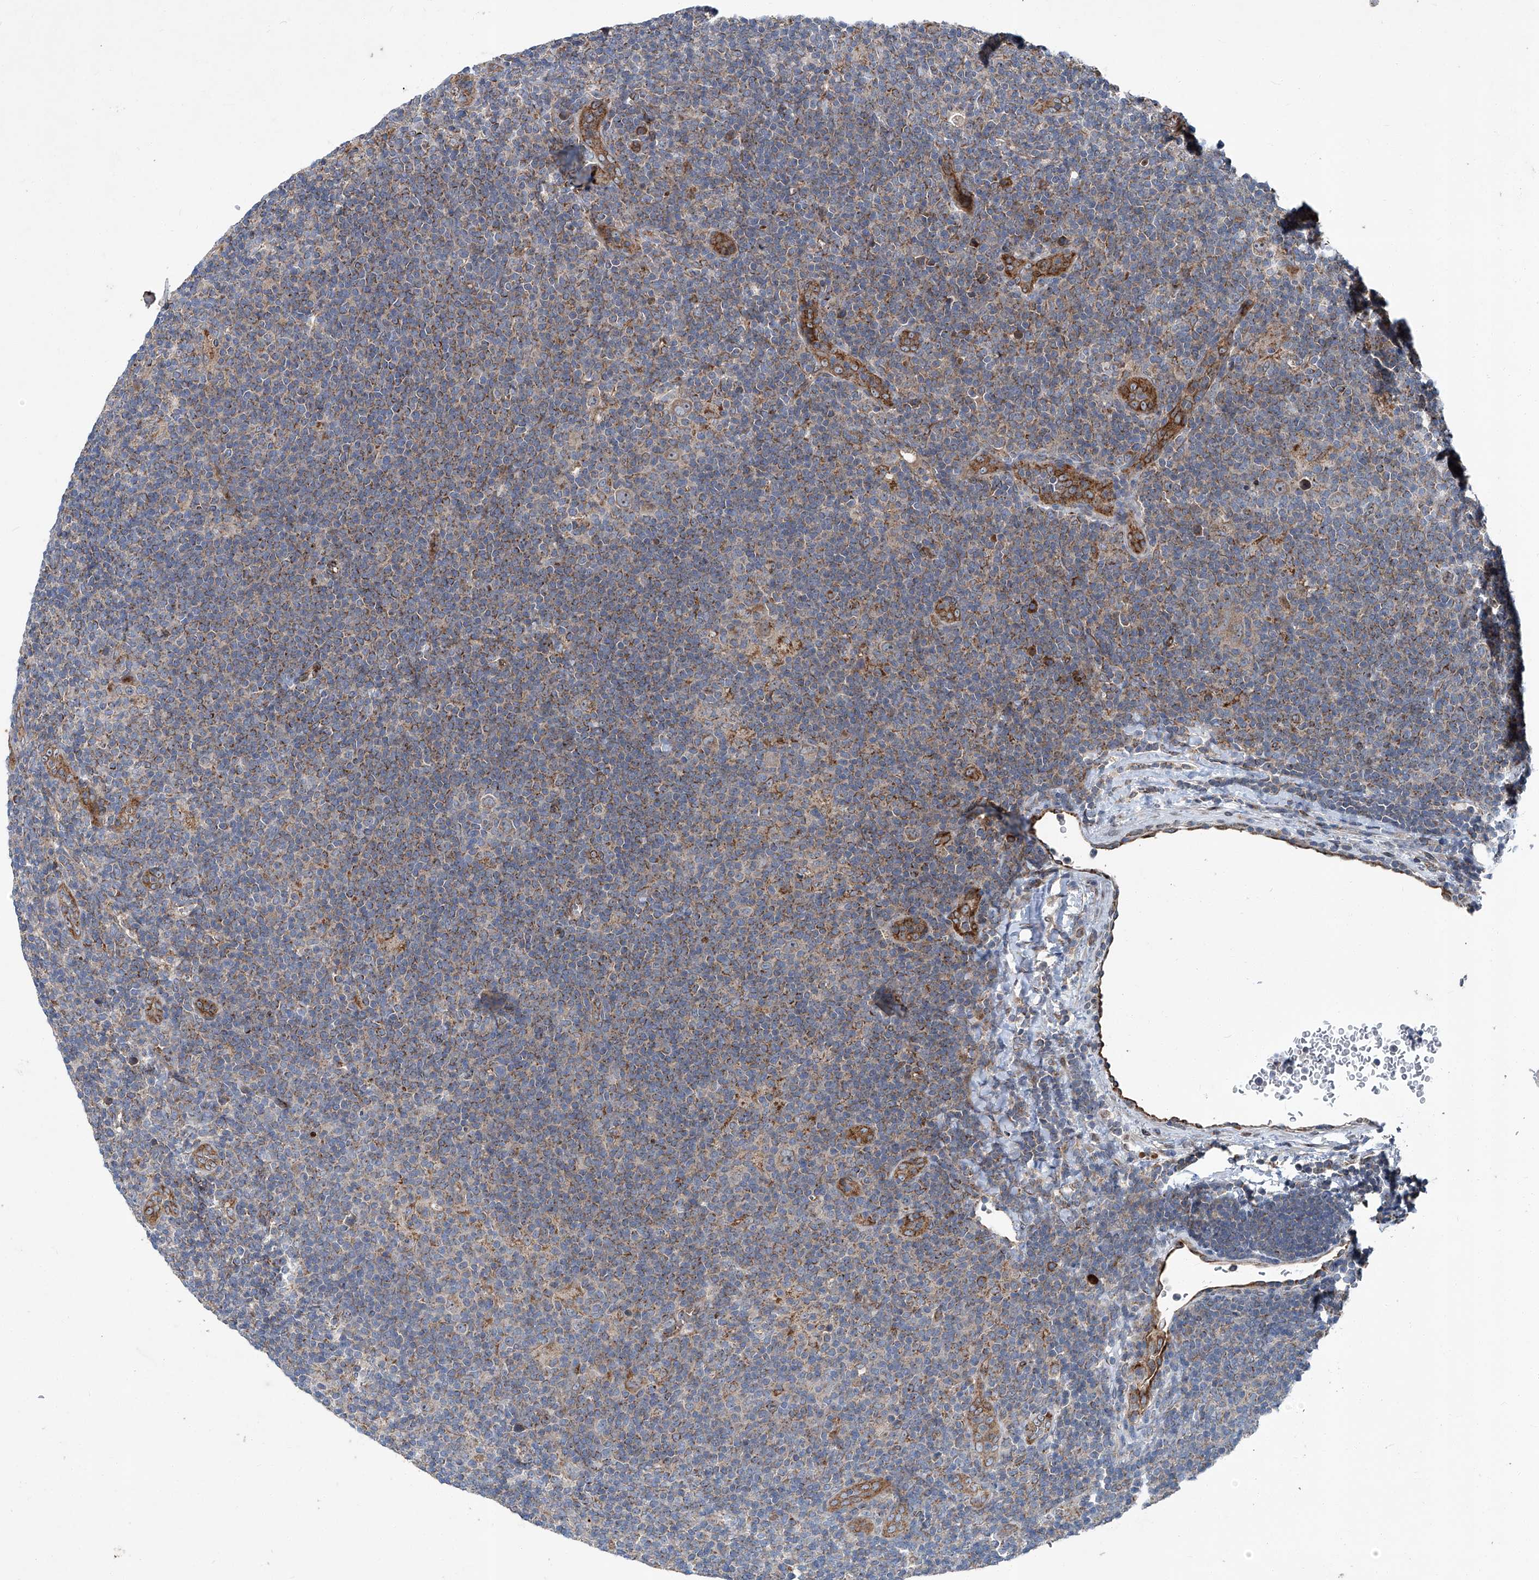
{"staining": {"intensity": "weak", "quantity": ">75%", "location": "cytoplasmic/membranous"}, "tissue": "lymphoma", "cell_type": "Tumor cells", "image_type": "cancer", "snomed": [{"axis": "morphology", "description": "Hodgkin's disease, NOS"}, {"axis": "topography", "description": "Lymph node"}], "caption": "A photomicrograph showing weak cytoplasmic/membranous positivity in about >75% of tumor cells in lymphoma, as visualized by brown immunohistochemical staining.", "gene": "GPR132", "patient": {"sex": "female", "age": 57}}